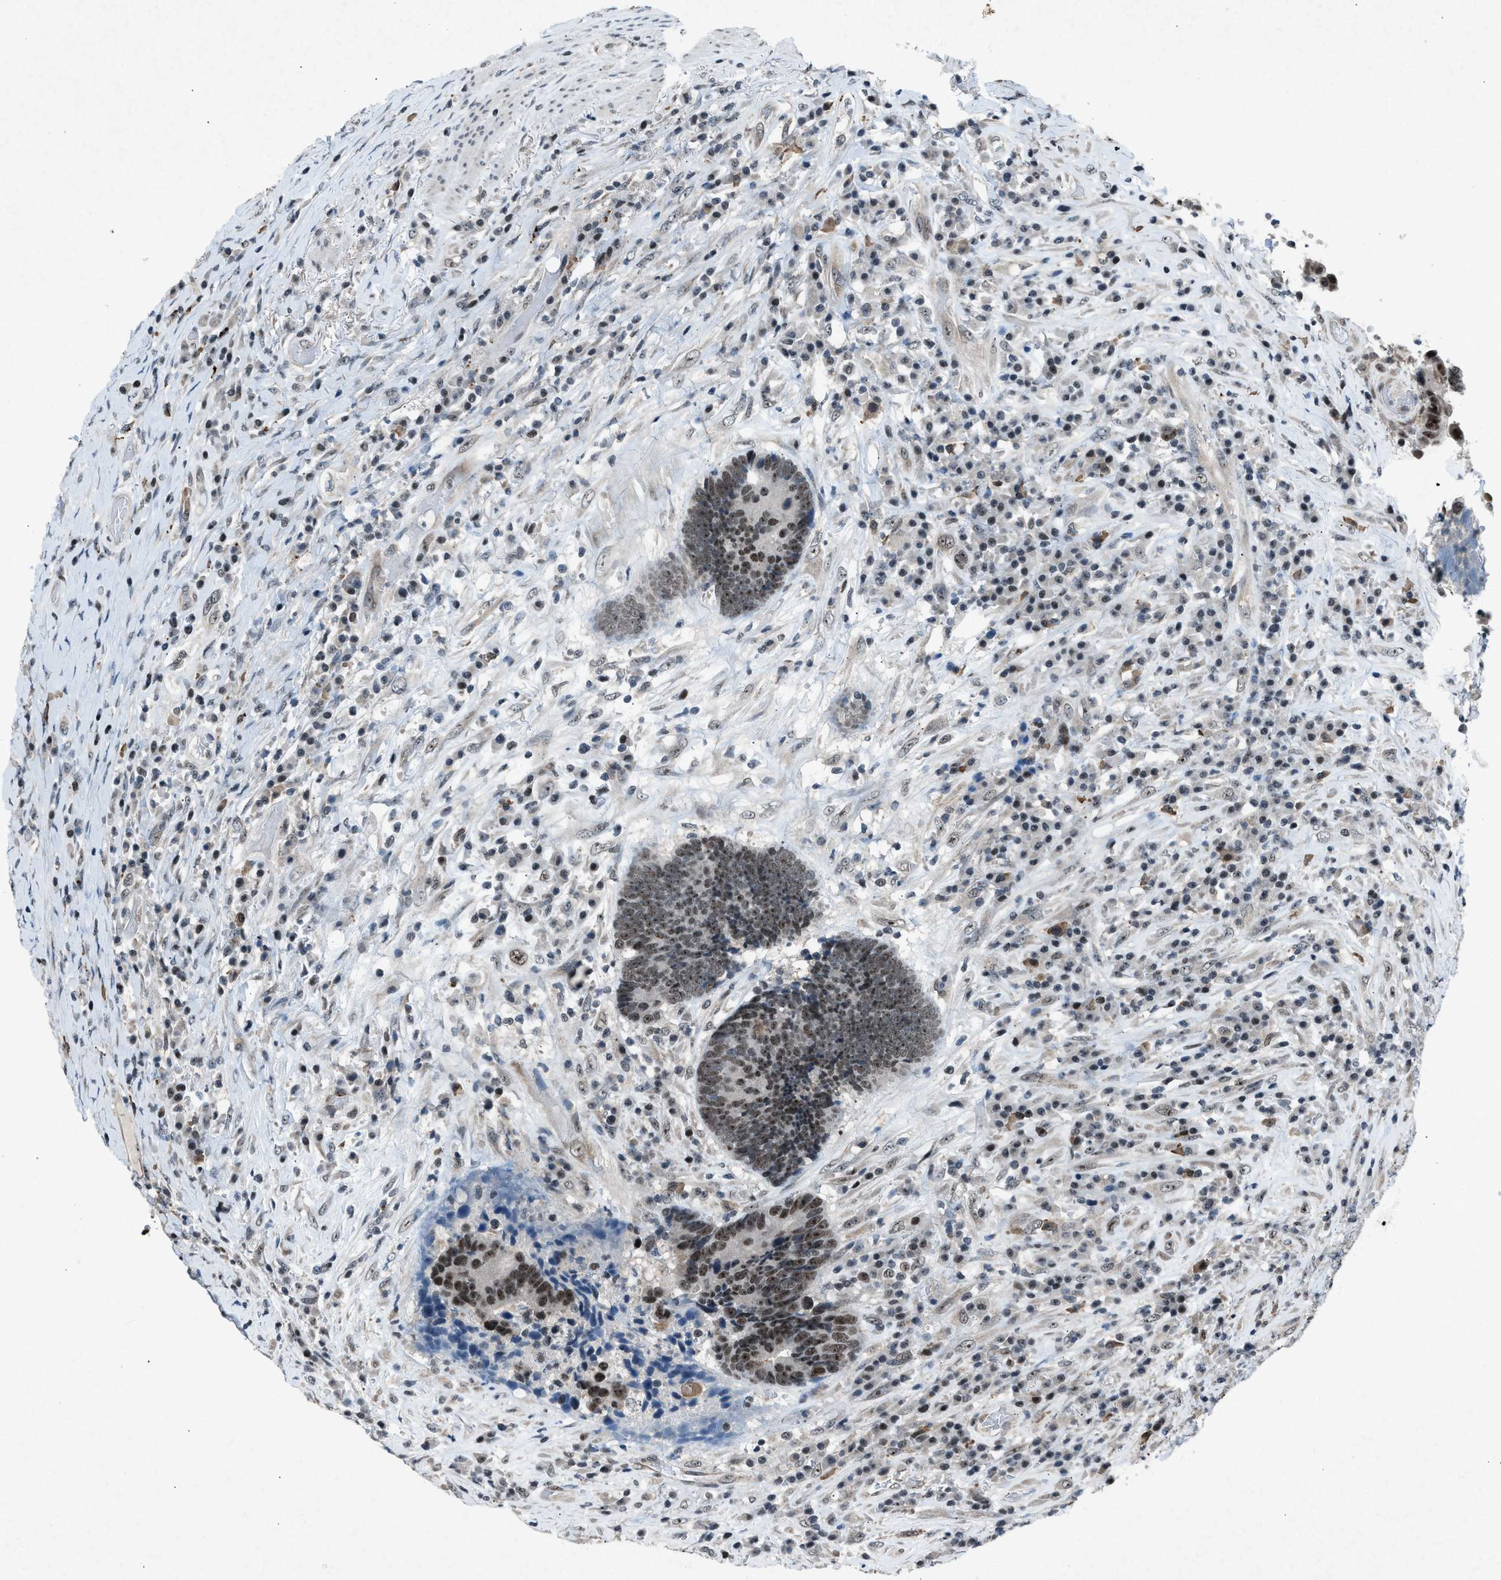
{"staining": {"intensity": "moderate", "quantity": ">75%", "location": "nuclear"}, "tissue": "colorectal cancer", "cell_type": "Tumor cells", "image_type": "cancer", "snomed": [{"axis": "morphology", "description": "Adenocarcinoma, NOS"}, {"axis": "topography", "description": "Rectum"}], "caption": "Colorectal cancer (adenocarcinoma) was stained to show a protein in brown. There is medium levels of moderate nuclear staining in about >75% of tumor cells.", "gene": "ADCY1", "patient": {"sex": "female", "age": 89}}